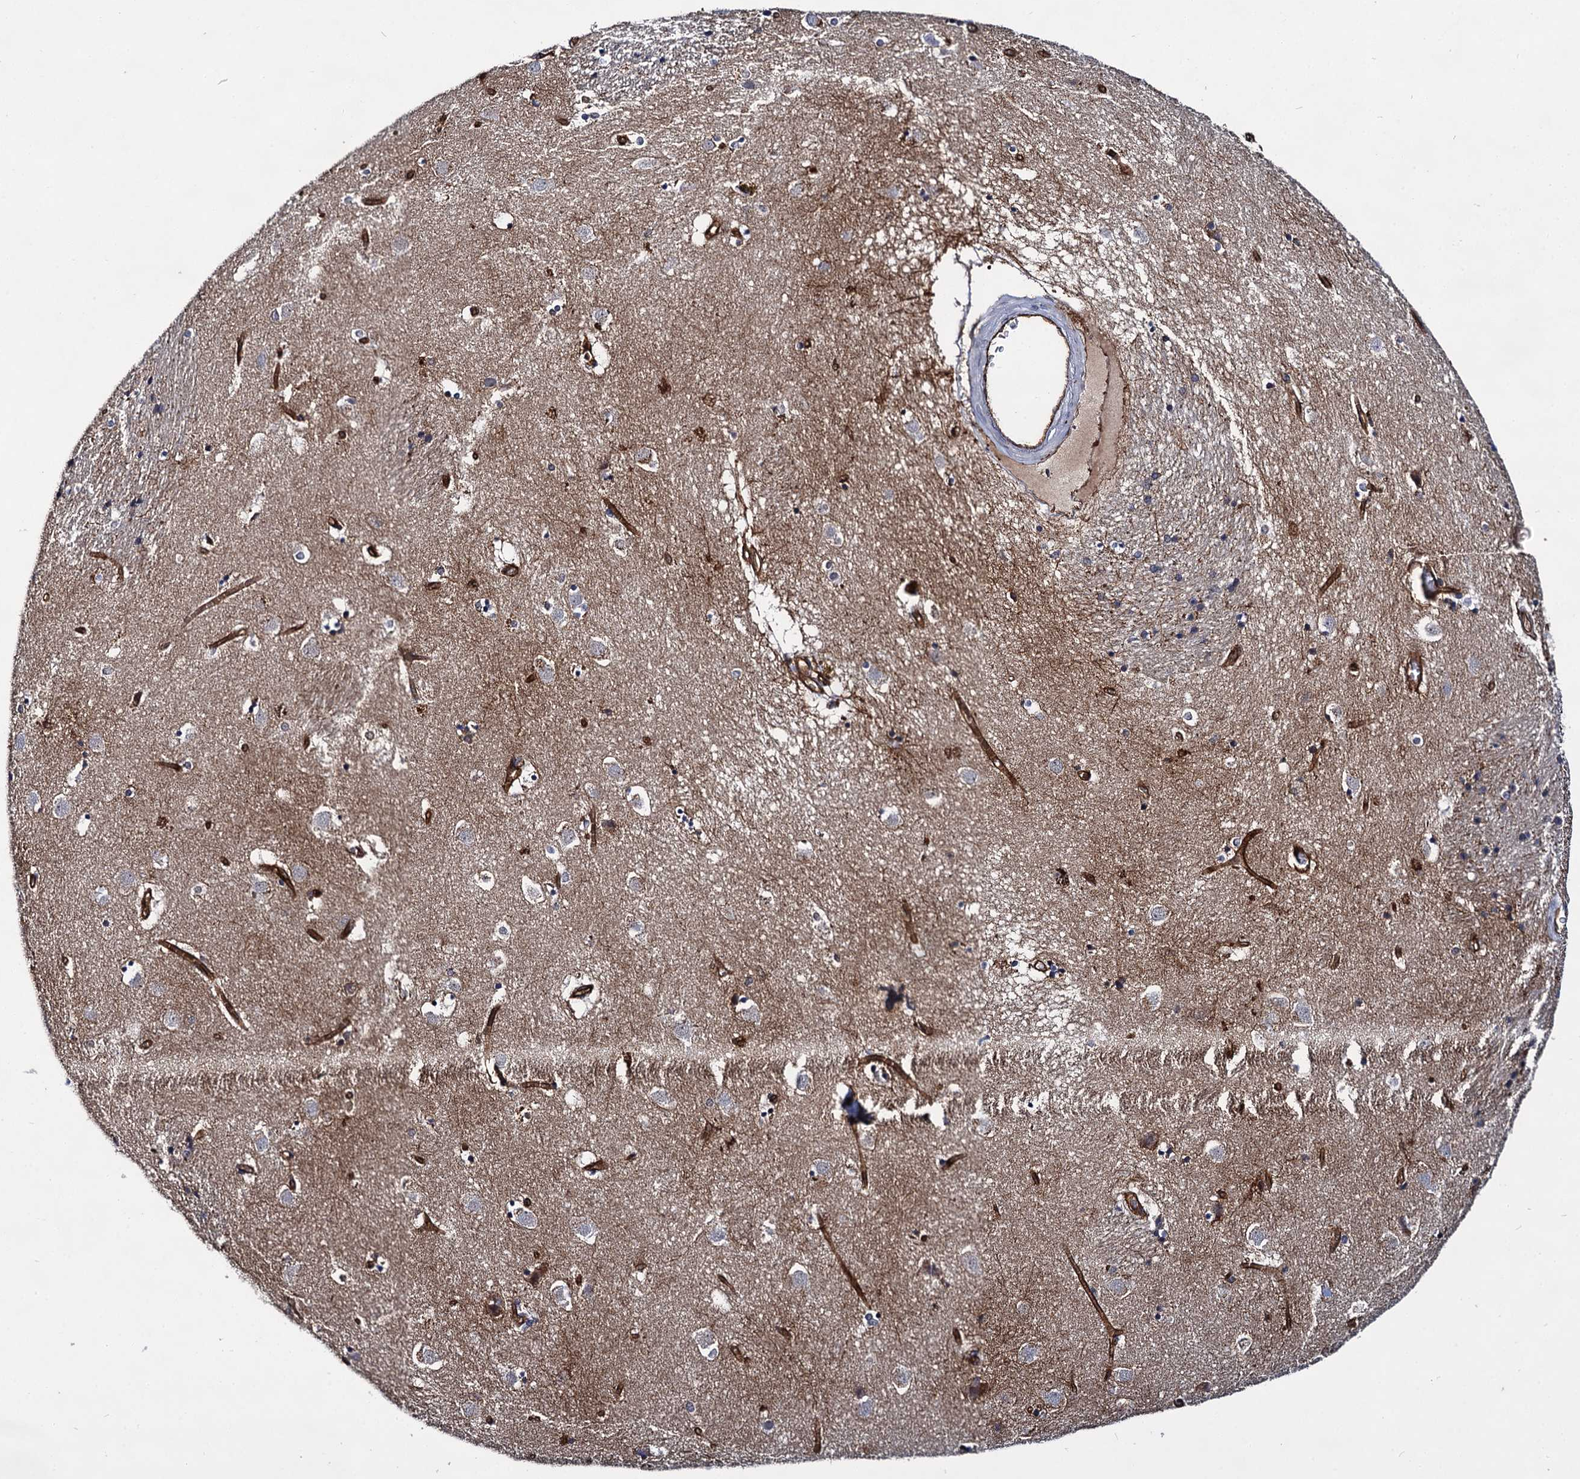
{"staining": {"intensity": "negative", "quantity": "none", "location": "none"}, "tissue": "caudate", "cell_type": "Glial cells", "image_type": "normal", "snomed": [{"axis": "morphology", "description": "Normal tissue, NOS"}, {"axis": "topography", "description": "Lateral ventricle wall"}], "caption": "Immunohistochemical staining of unremarkable human caudate shows no significant staining in glial cells.", "gene": "ABLIM1", "patient": {"sex": "male", "age": 70}}